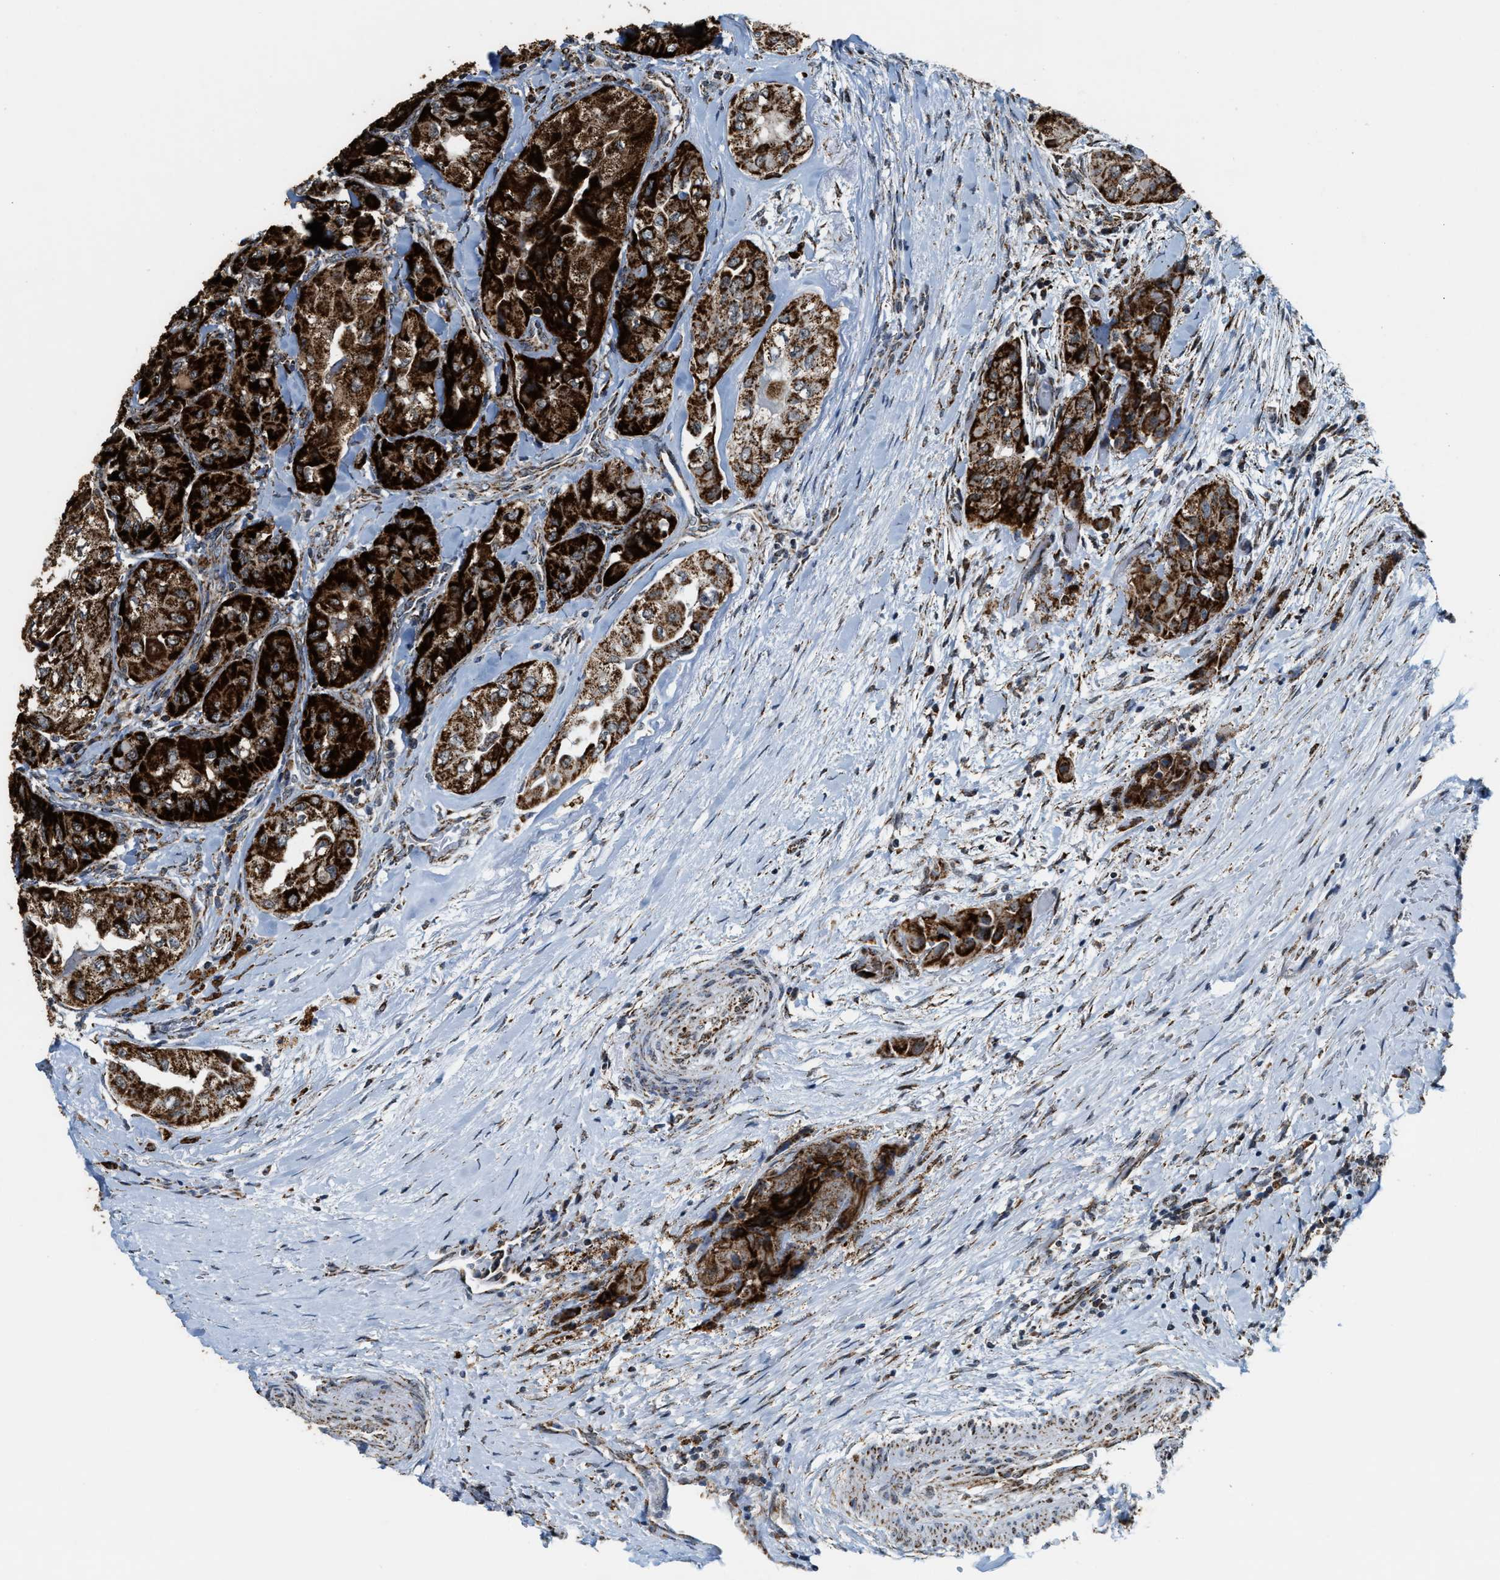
{"staining": {"intensity": "strong", "quantity": ">75%", "location": "cytoplasmic/membranous"}, "tissue": "thyroid cancer", "cell_type": "Tumor cells", "image_type": "cancer", "snomed": [{"axis": "morphology", "description": "Papillary adenocarcinoma, NOS"}, {"axis": "topography", "description": "Thyroid gland"}], "caption": "This is an image of immunohistochemistry staining of thyroid cancer (papillary adenocarcinoma), which shows strong positivity in the cytoplasmic/membranous of tumor cells.", "gene": "HIBADH", "patient": {"sex": "female", "age": 59}}